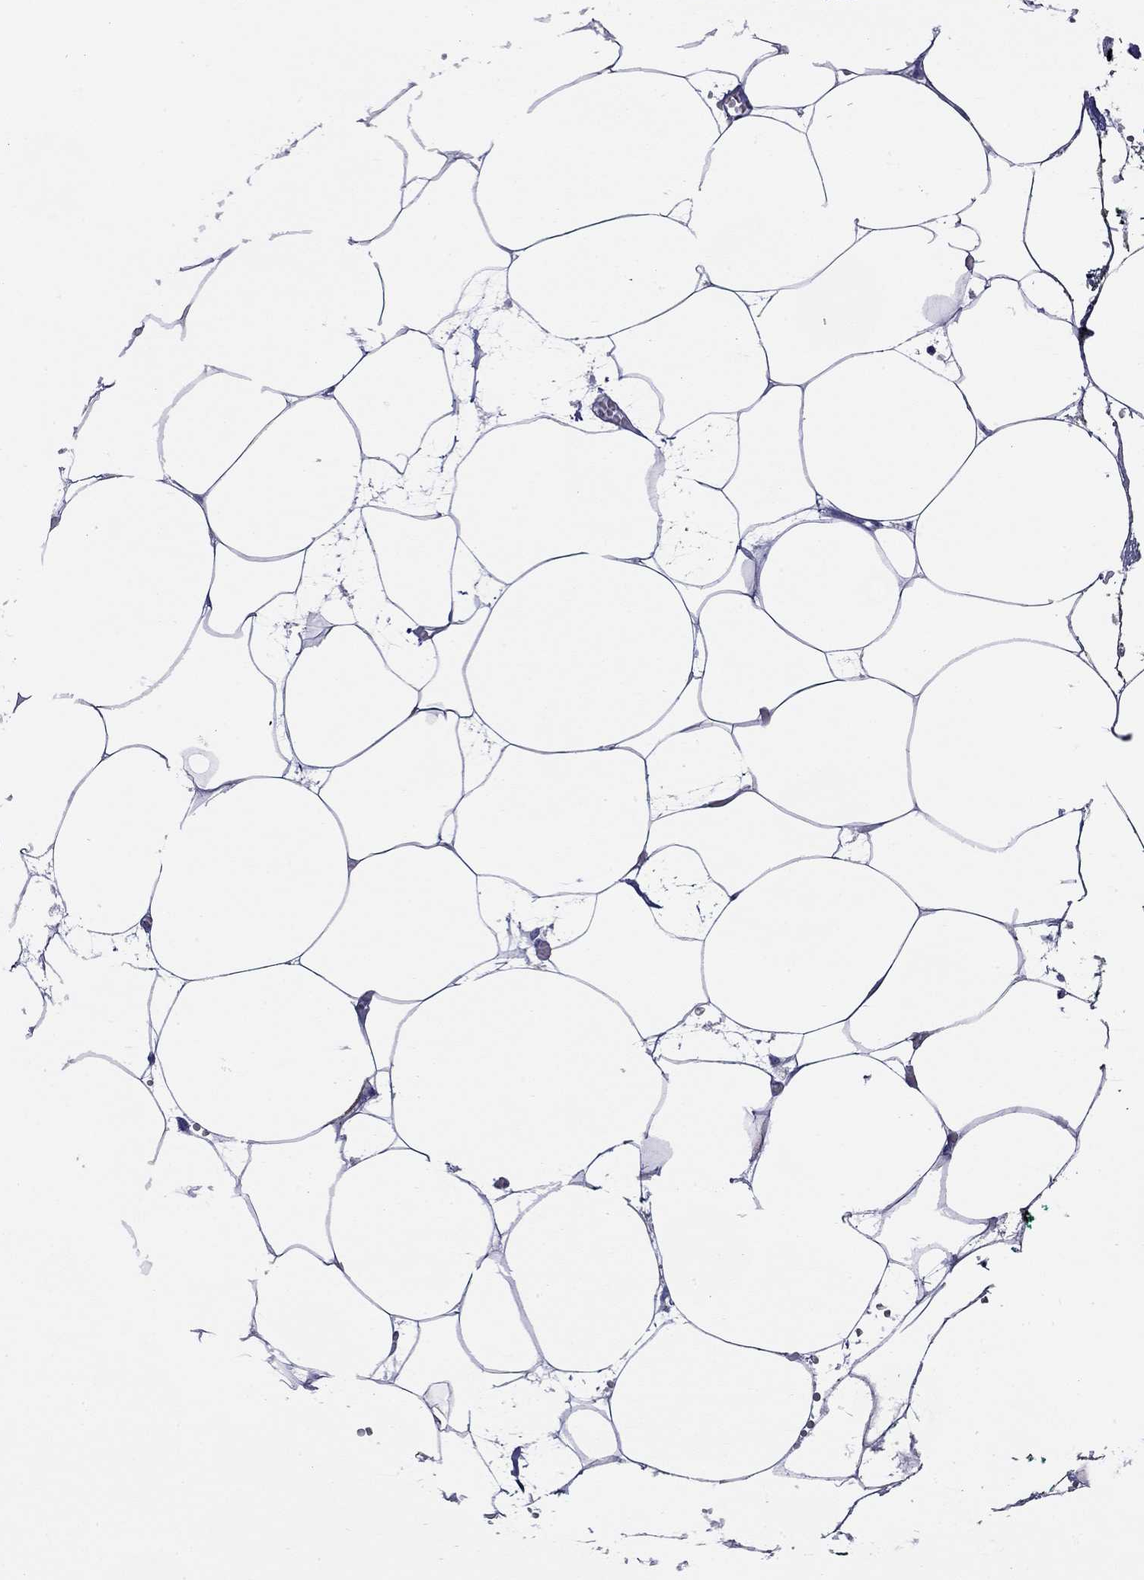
{"staining": {"intensity": "negative", "quantity": "none", "location": "none"}, "tissue": "adipose tissue", "cell_type": "Adipocytes", "image_type": "normal", "snomed": [{"axis": "morphology", "description": "Normal tissue, NOS"}, {"axis": "topography", "description": "Adipose tissue"}, {"axis": "topography", "description": "Pancreas"}, {"axis": "topography", "description": "Peripheral nerve tissue"}], "caption": "A photomicrograph of adipose tissue stained for a protein shows no brown staining in adipocytes. (DAB (3,3'-diaminobenzidine) immunohistochemistry (IHC), high magnification).", "gene": "ACTL7B", "patient": {"sex": "female", "age": 58}}